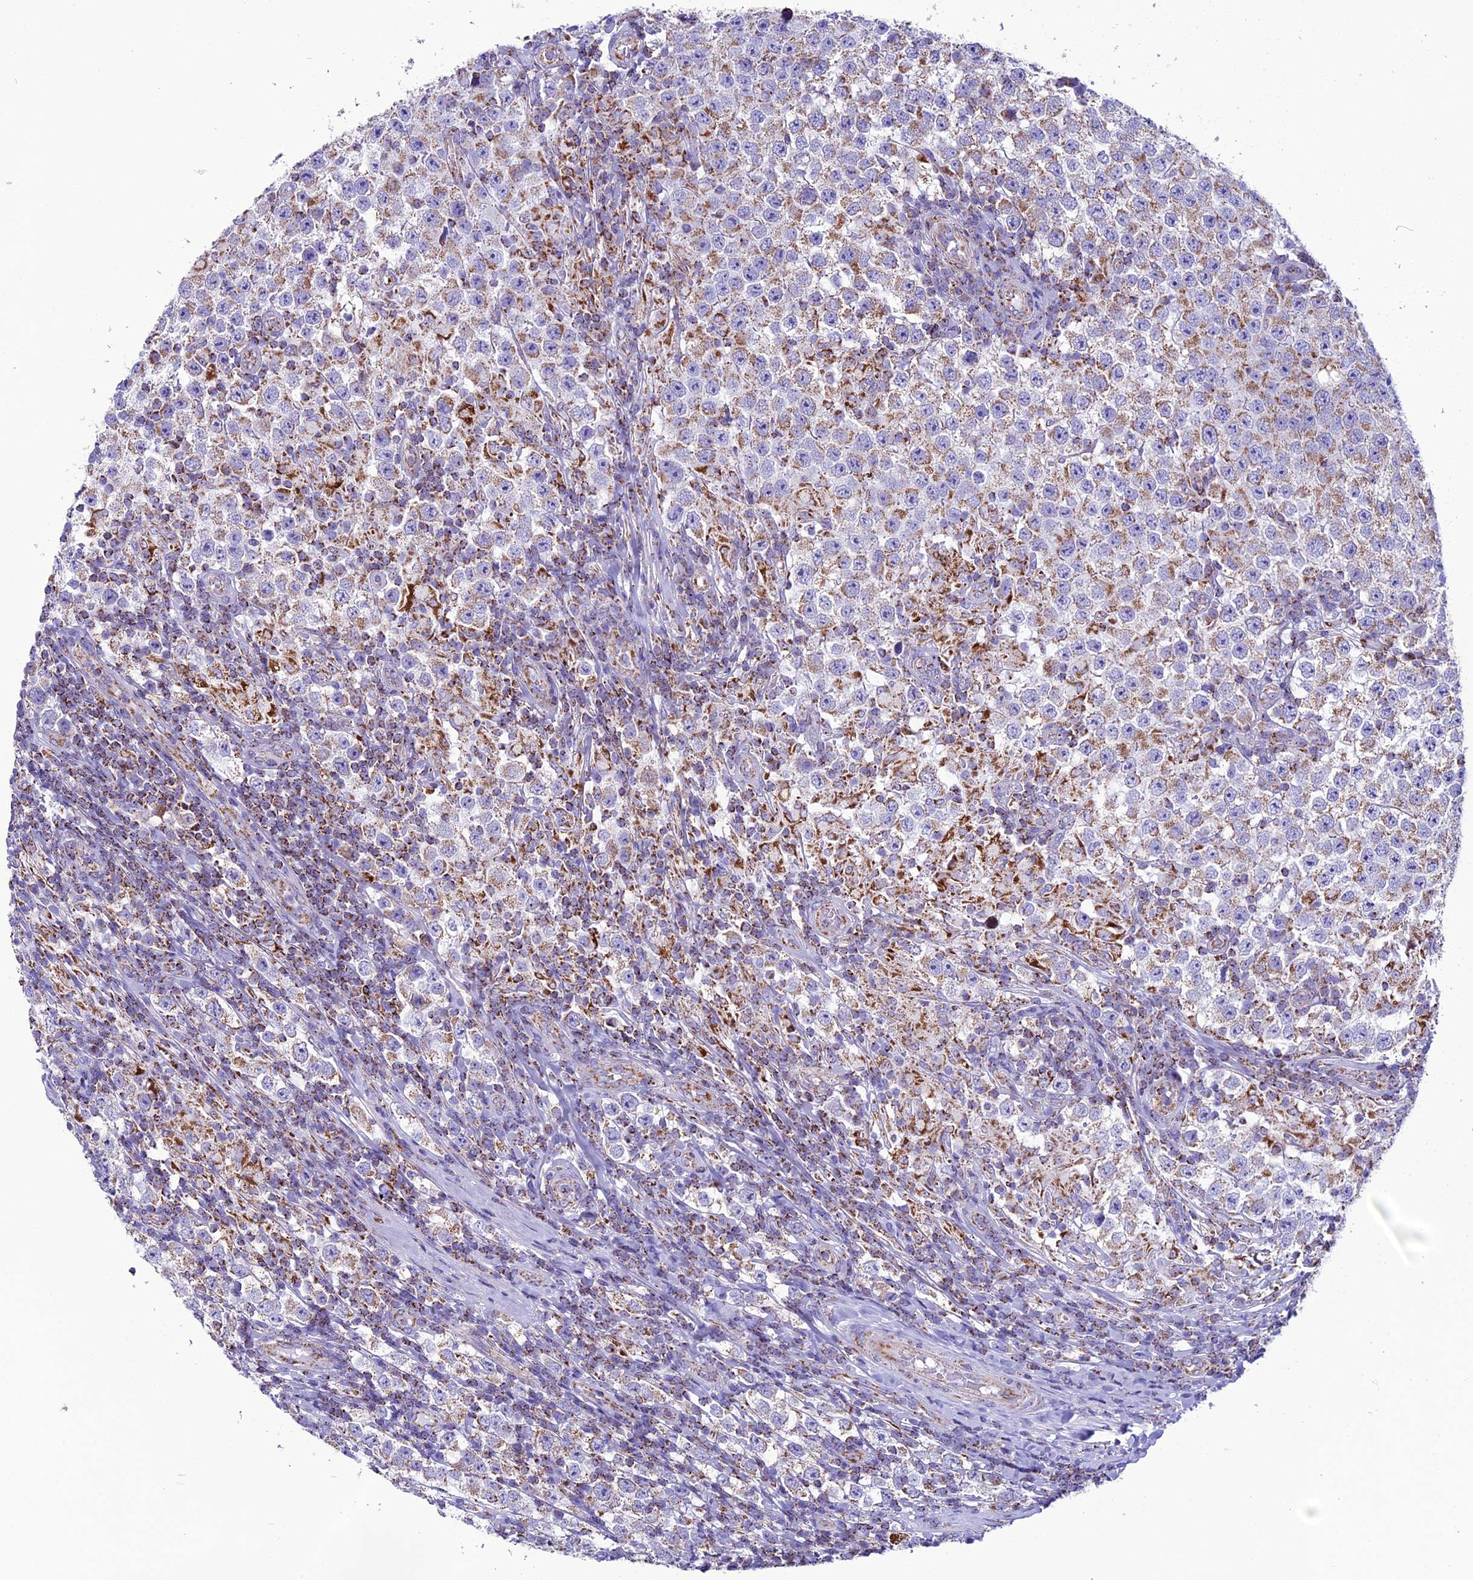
{"staining": {"intensity": "weak", "quantity": "25%-75%", "location": "cytoplasmic/membranous"}, "tissue": "testis cancer", "cell_type": "Tumor cells", "image_type": "cancer", "snomed": [{"axis": "morphology", "description": "Normal tissue, NOS"}, {"axis": "morphology", "description": "Urothelial carcinoma, High grade"}, {"axis": "morphology", "description": "Seminoma, NOS"}, {"axis": "morphology", "description": "Carcinoma, Embryonal, NOS"}, {"axis": "topography", "description": "Urinary bladder"}, {"axis": "topography", "description": "Testis"}], "caption": "The photomicrograph shows immunohistochemical staining of testis cancer. There is weak cytoplasmic/membranous positivity is present in about 25%-75% of tumor cells.", "gene": "ICA1L", "patient": {"sex": "male", "age": 41}}